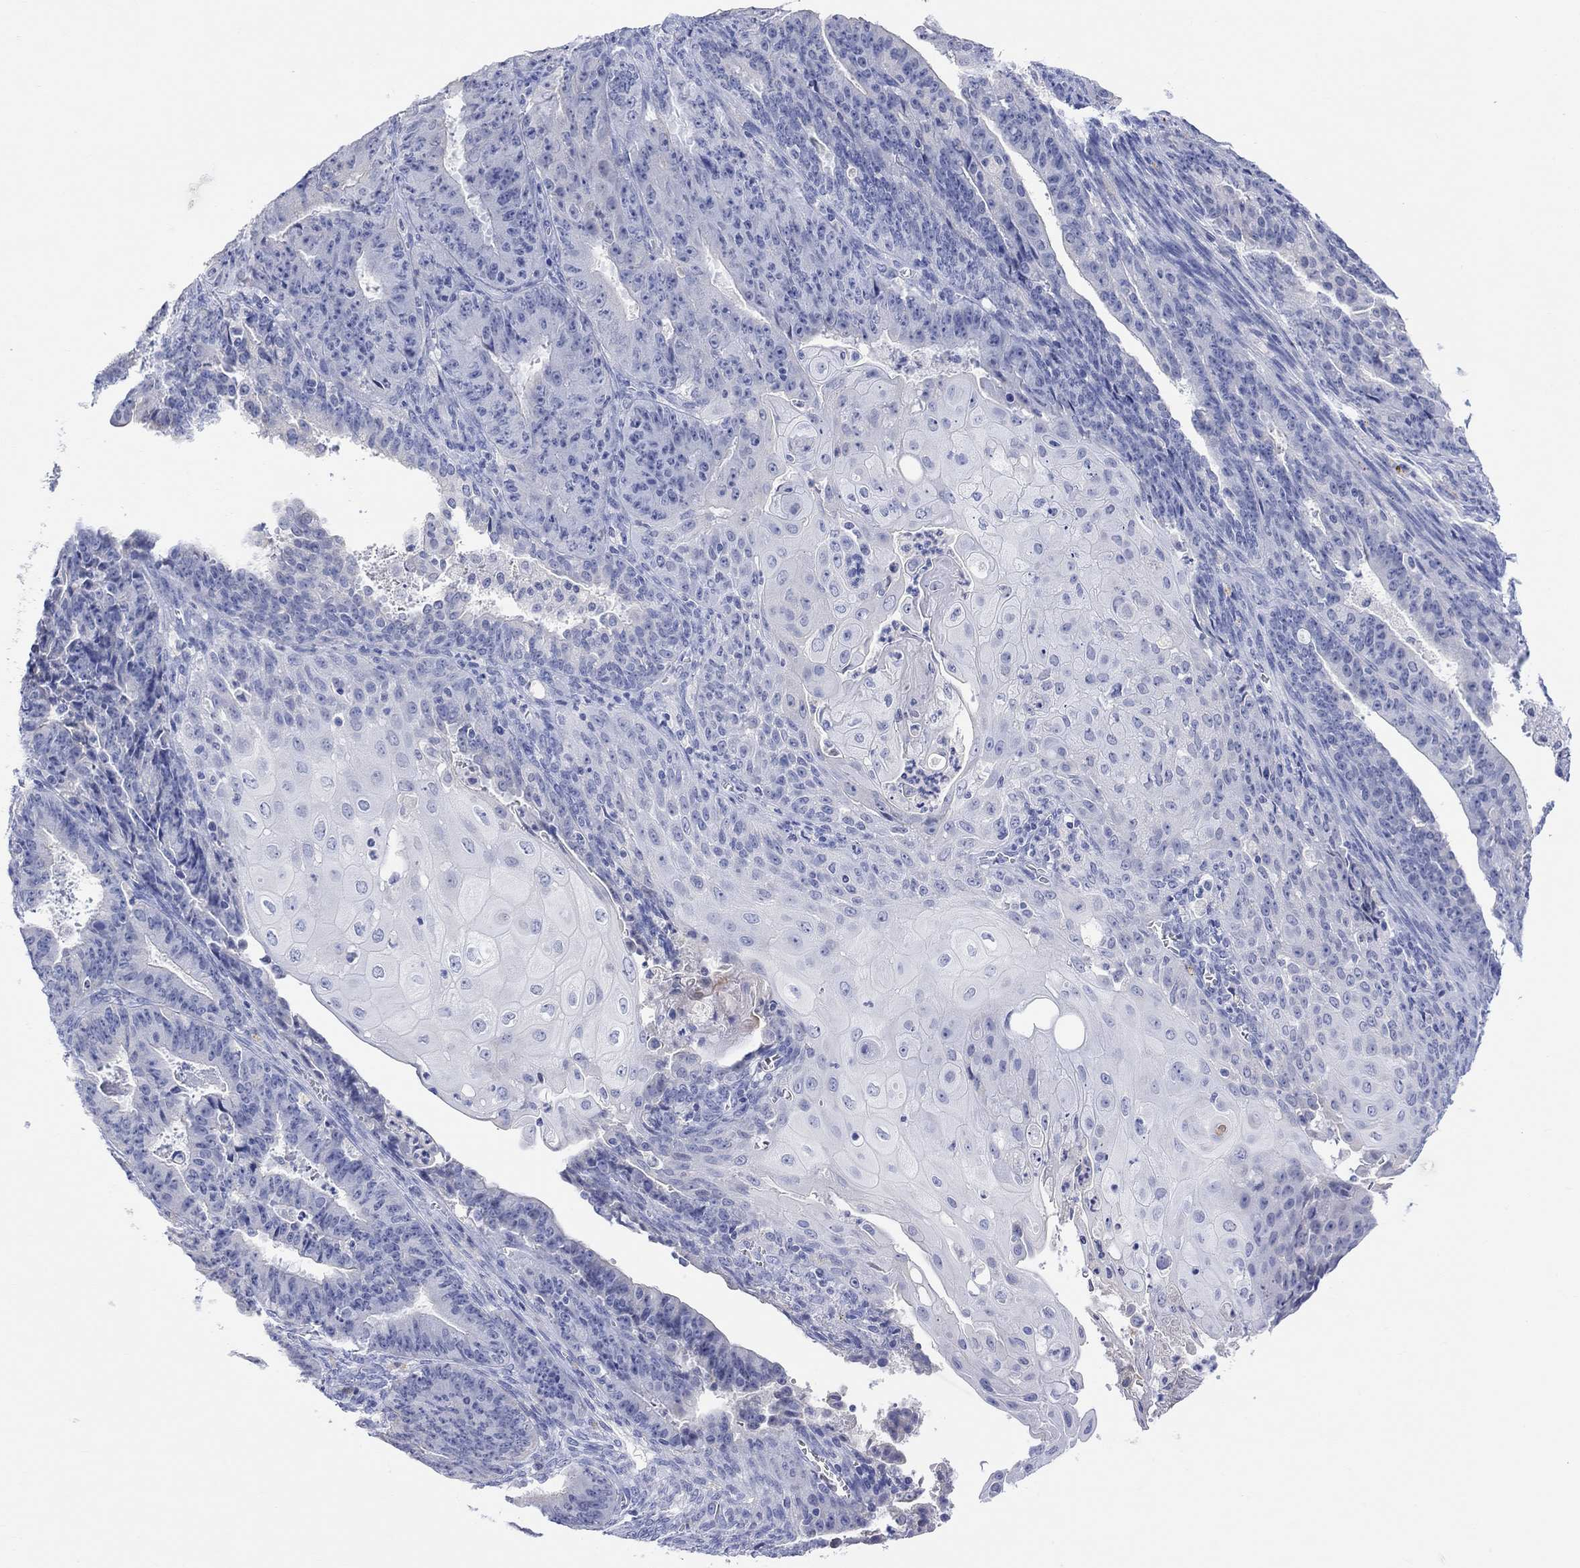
{"staining": {"intensity": "negative", "quantity": "none", "location": "none"}, "tissue": "ovarian cancer", "cell_type": "Tumor cells", "image_type": "cancer", "snomed": [{"axis": "morphology", "description": "Carcinoma, endometroid"}, {"axis": "topography", "description": "Ovary"}], "caption": "The image shows no significant expression in tumor cells of ovarian cancer.", "gene": "TYR", "patient": {"sex": "female", "age": 42}}